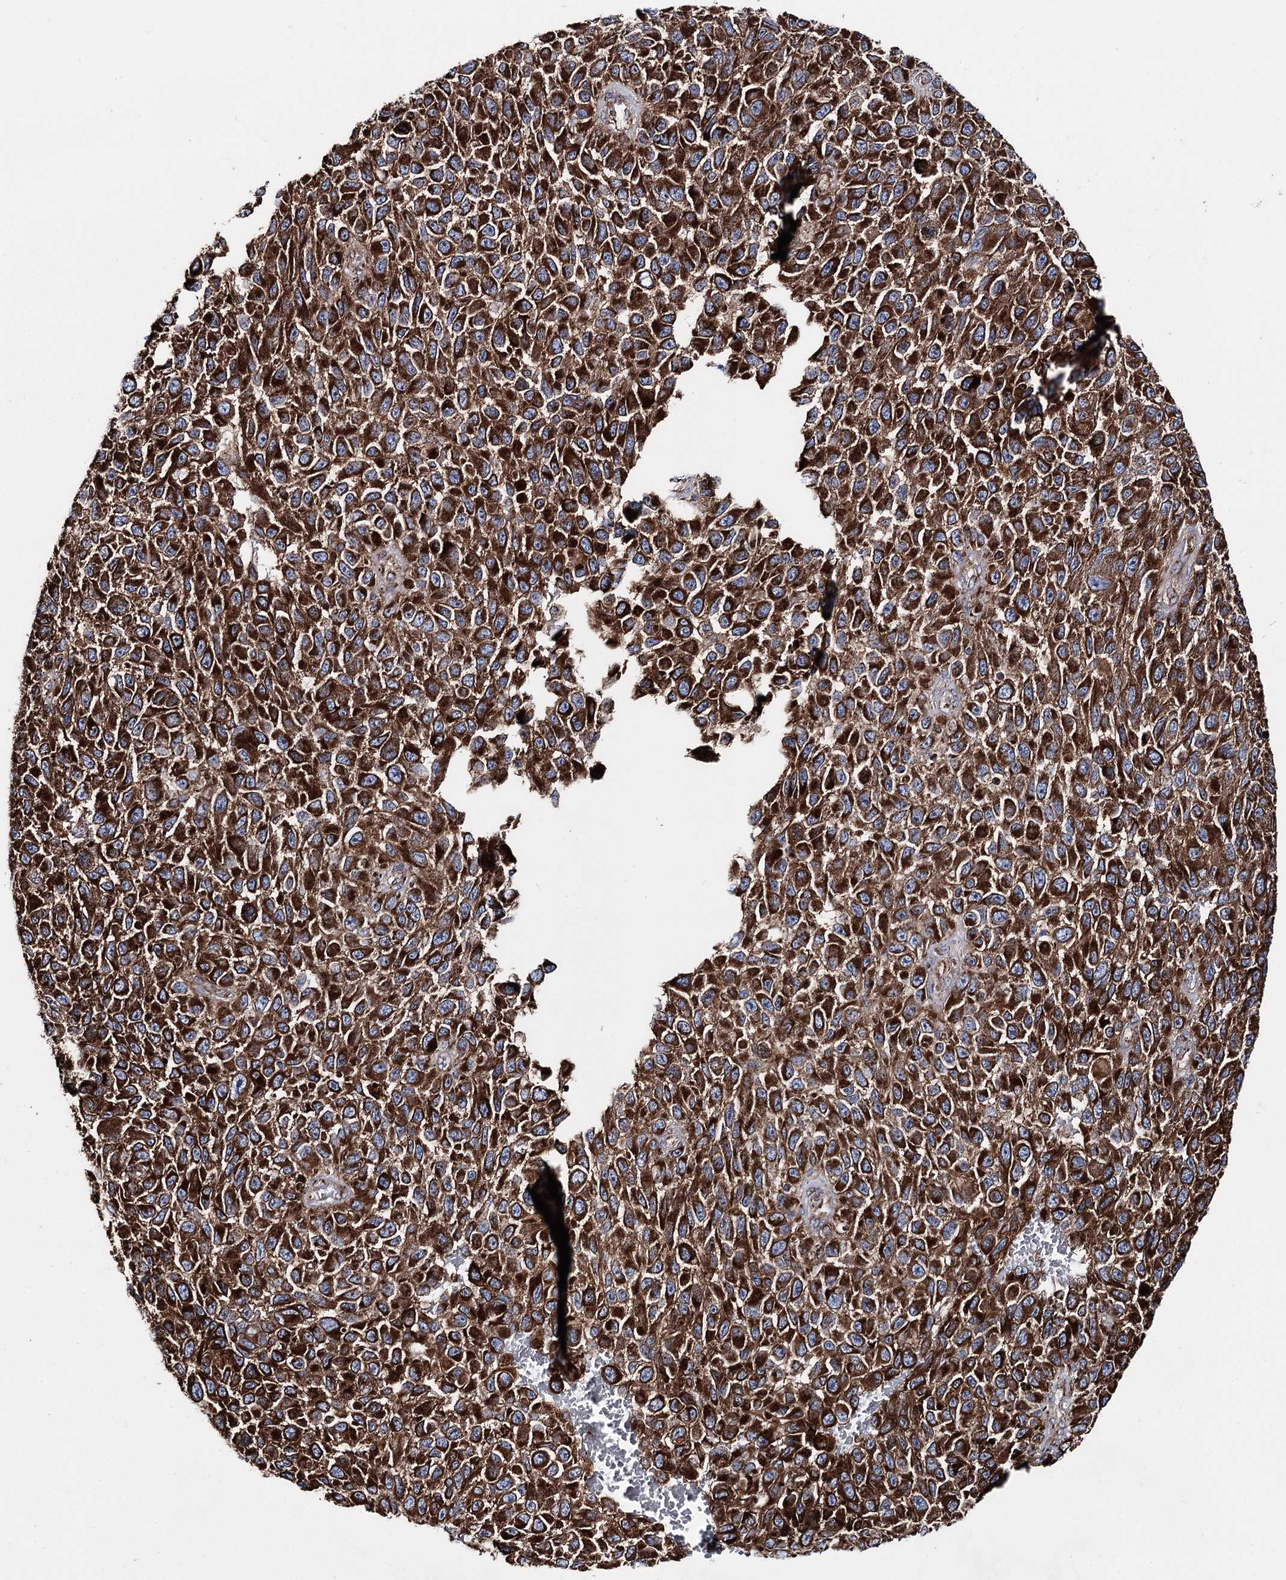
{"staining": {"intensity": "strong", "quantity": ">75%", "location": "cytoplasmic/membranous"}, "tissue": "melanoma", "cell_type": "Tumor cells", "image_type": "cancer", "snomed": [{"axis": "morphology", "description": "Normal tissue, NOS"}, {"axis": "morphology", "description": "Malignant melanoma, NOS"}, {"axis": "topography", "description": "Skin"}], "caption": "Immunohistochemical staining of human melanoma exhibits high levels of strong cytoplasmic/membranous positivity in about >75% of tumor cells. (Brightfield microscopy of DAB IHC at high magnification).", "gene": "MSANTD2", "patient": {"sex": "female", "age": 96}}